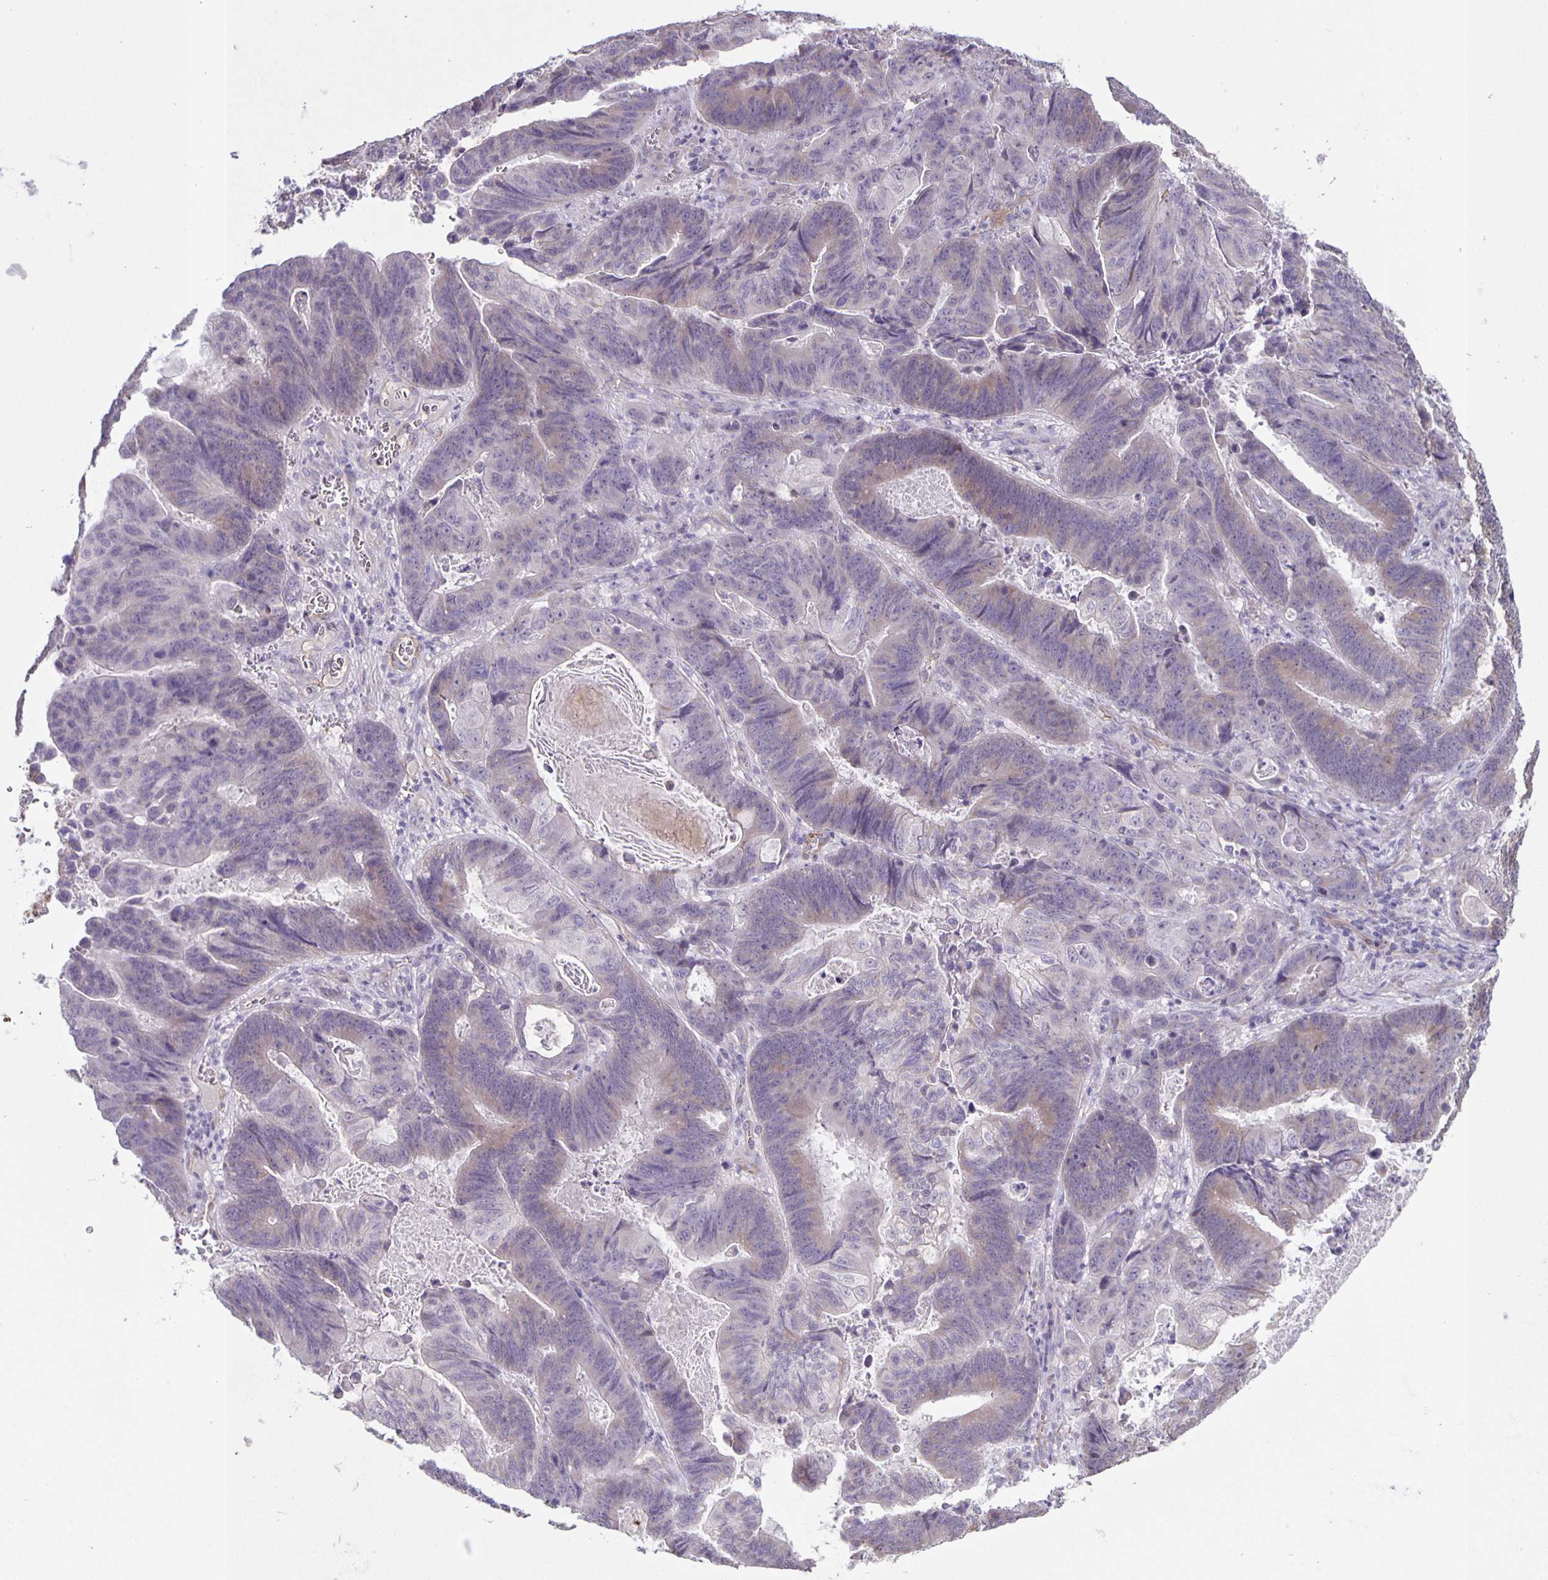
{"staining": {"intensity": "weak", "quantity": "<25%", "location": "cytoplasmic/membranous"}, "tissue": "lung cancer", "cell_type": "Tumor cells", "image_type": "cancer", "snomed": [{"axis": "morphology", "description": "Aneuploidy"}, {"axis": "morphology", "description": "Adenocarcinoma, NOS"}, {"axis": "morphology", "description": "Adenocarcinoma primary or metastatic"}, {"axis": "topography", "description": "Lung"}], "caption": "An immunohistochemistry micrograph of lung cancer (adenocarcinoma) is shown. There is no staining in tumor cells of lung cancer (adenocarcinoma).", "gene": "SRCIN1", "patient": {"sex": "female", "age": 75}}